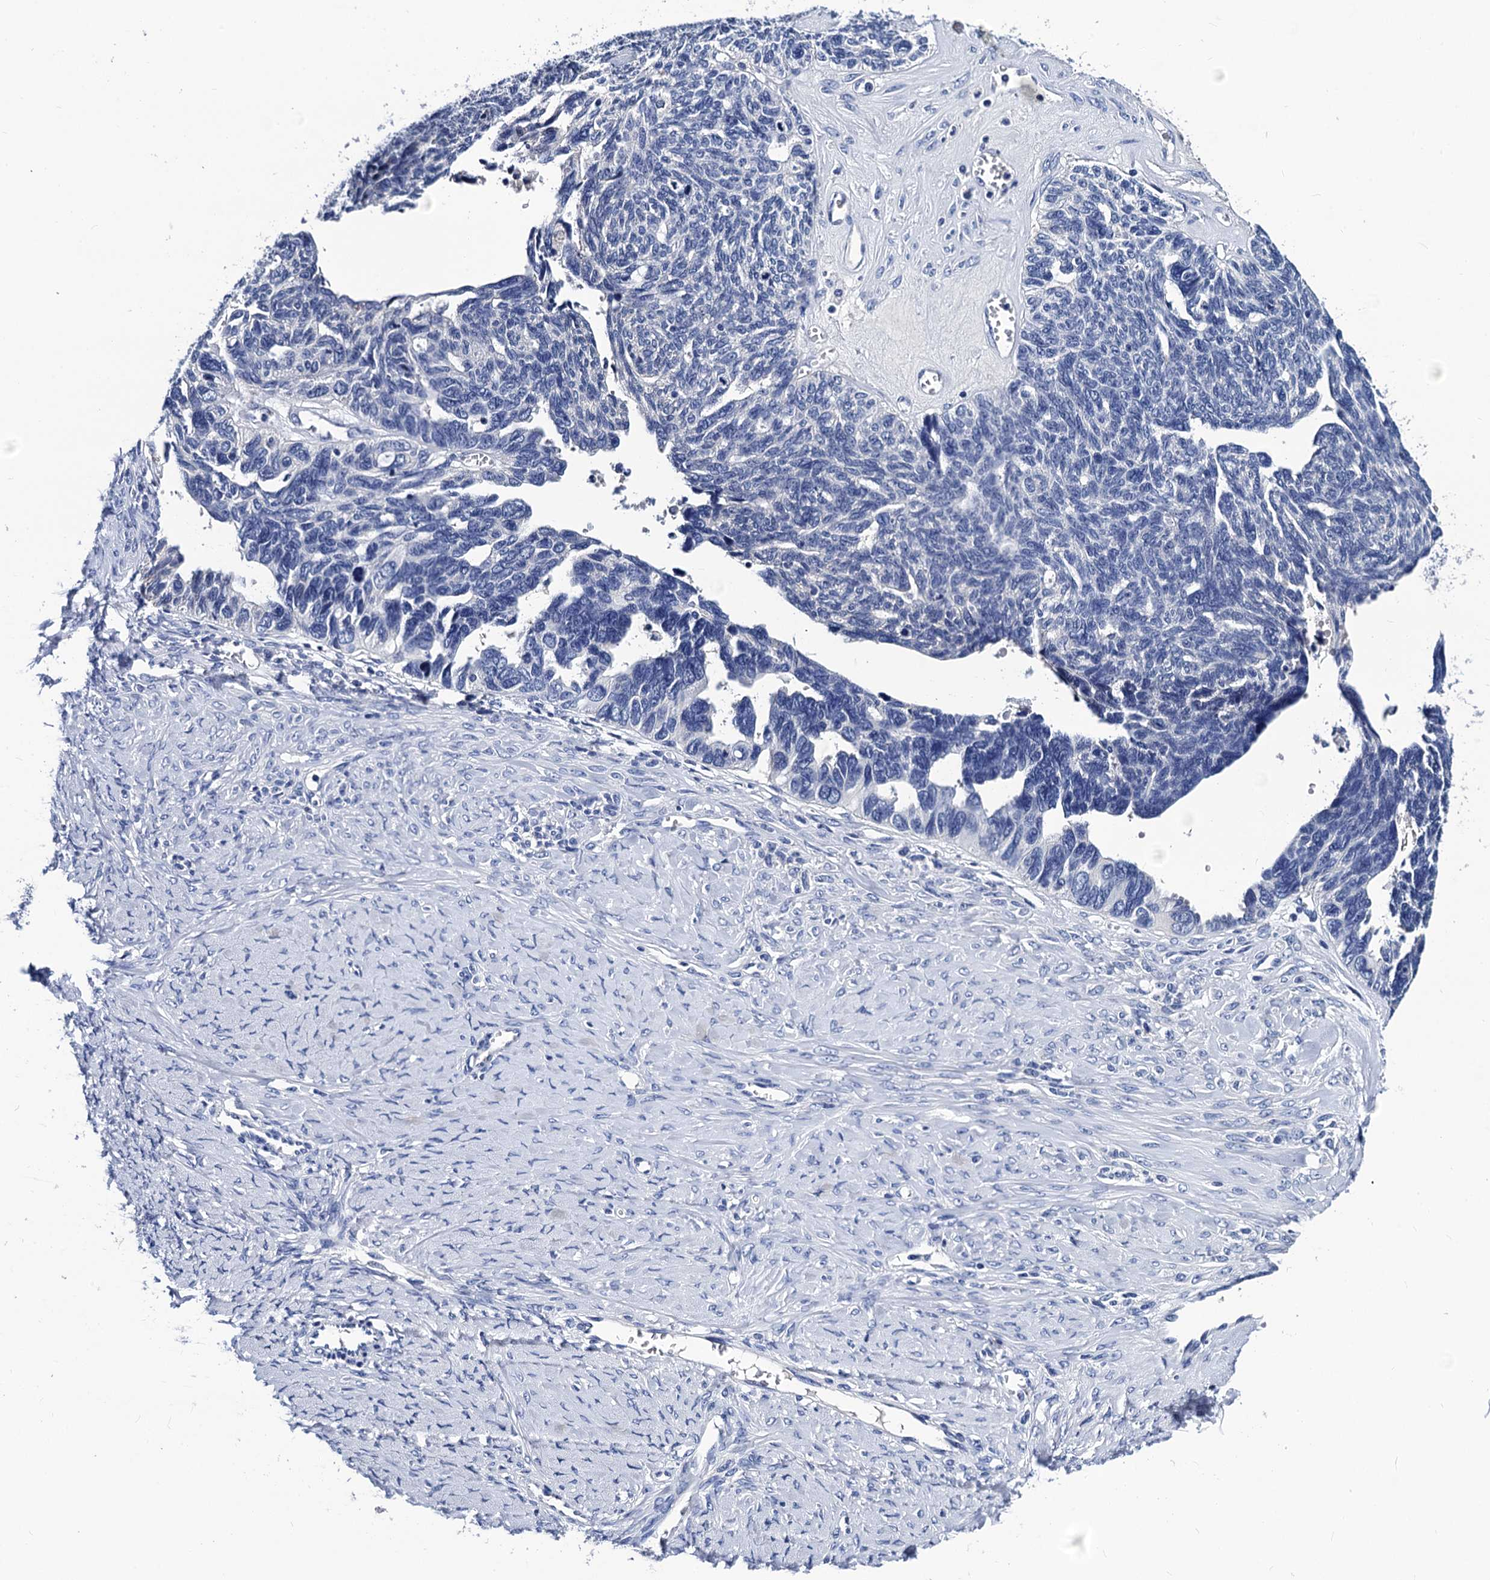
{"staining": {"intensity": "negative", "quantity": "none", "location": "none"}, "tissue": "ovarian cancer", "cell_type": "Tumor cells", "image_type": "cancer", "snomed": [{"axis": "morphology", "description": "Cystadenocarcinoma, serous, NOS"}, {"axis": "topography", "description": "Ovary"}], "caption": "The histopathology image displays no staining of tumor cells in ovarian cancer (serous cystadenocarcinoma).", "gene": "LRRC30", "patient": {"sex": "female", "age": 79}}